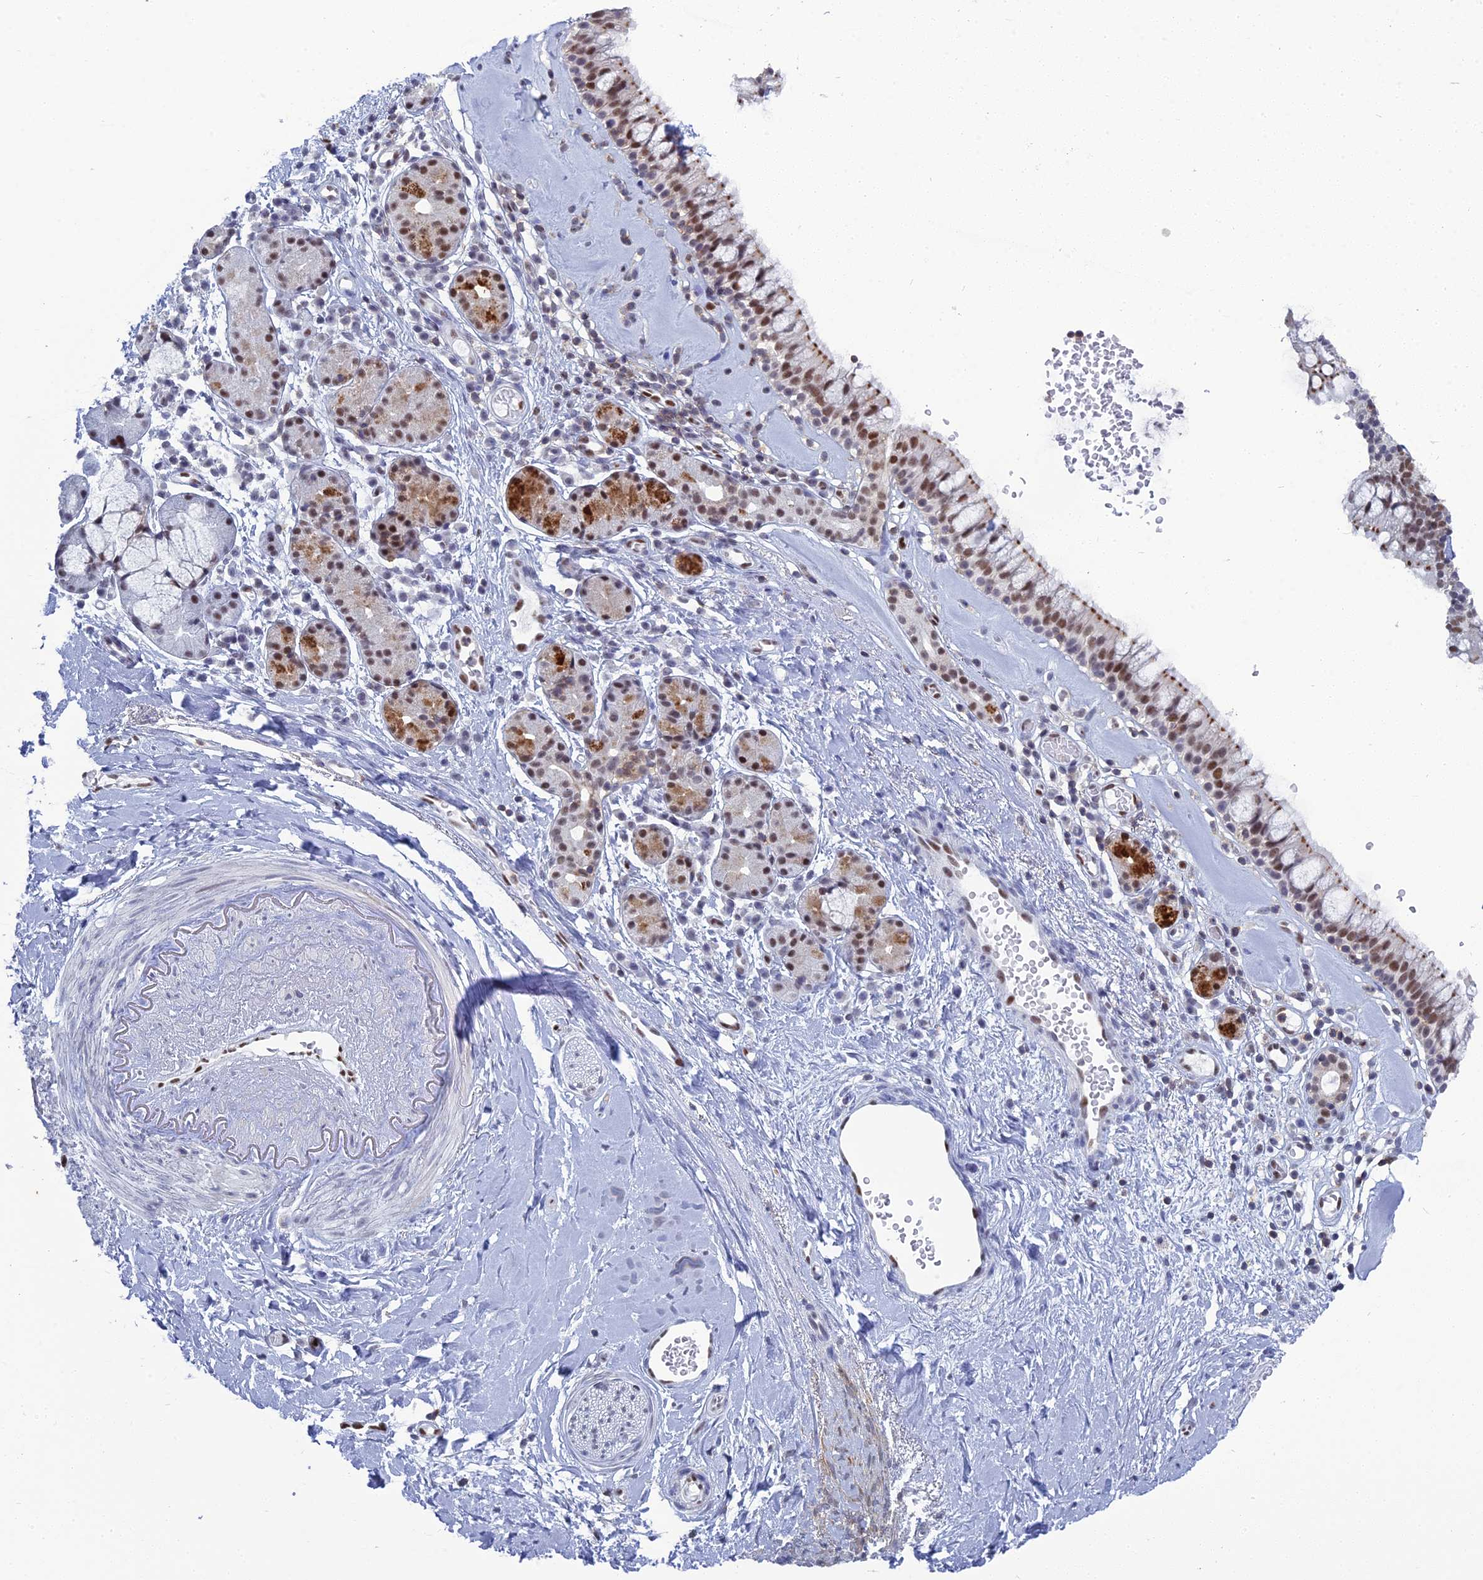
{"staining": {"intensity": "moderate", "quantity": "25%-75%", "location": "cytoplasmic/membranous,nuclear"}, "tissue": "nasopharynx", "cell_type": "Respiratory epithelial cells", "image_type": "normal", "snomed": [{"axis": "morphology", "description": "Normal tissue, NOS"}, {"axis": "topography", "description": "Nasopharynx"}], "caption": "An immunohistochemistry histopathology image of normal tissue is shown. Protein staining in brown shows moderate cytoplasmic/membranous,nuclear positivity in nasopharynx within respiratory epithelial cells.", "gene": "NOL4L", "patient": {"sex": "male", "age": 82}}